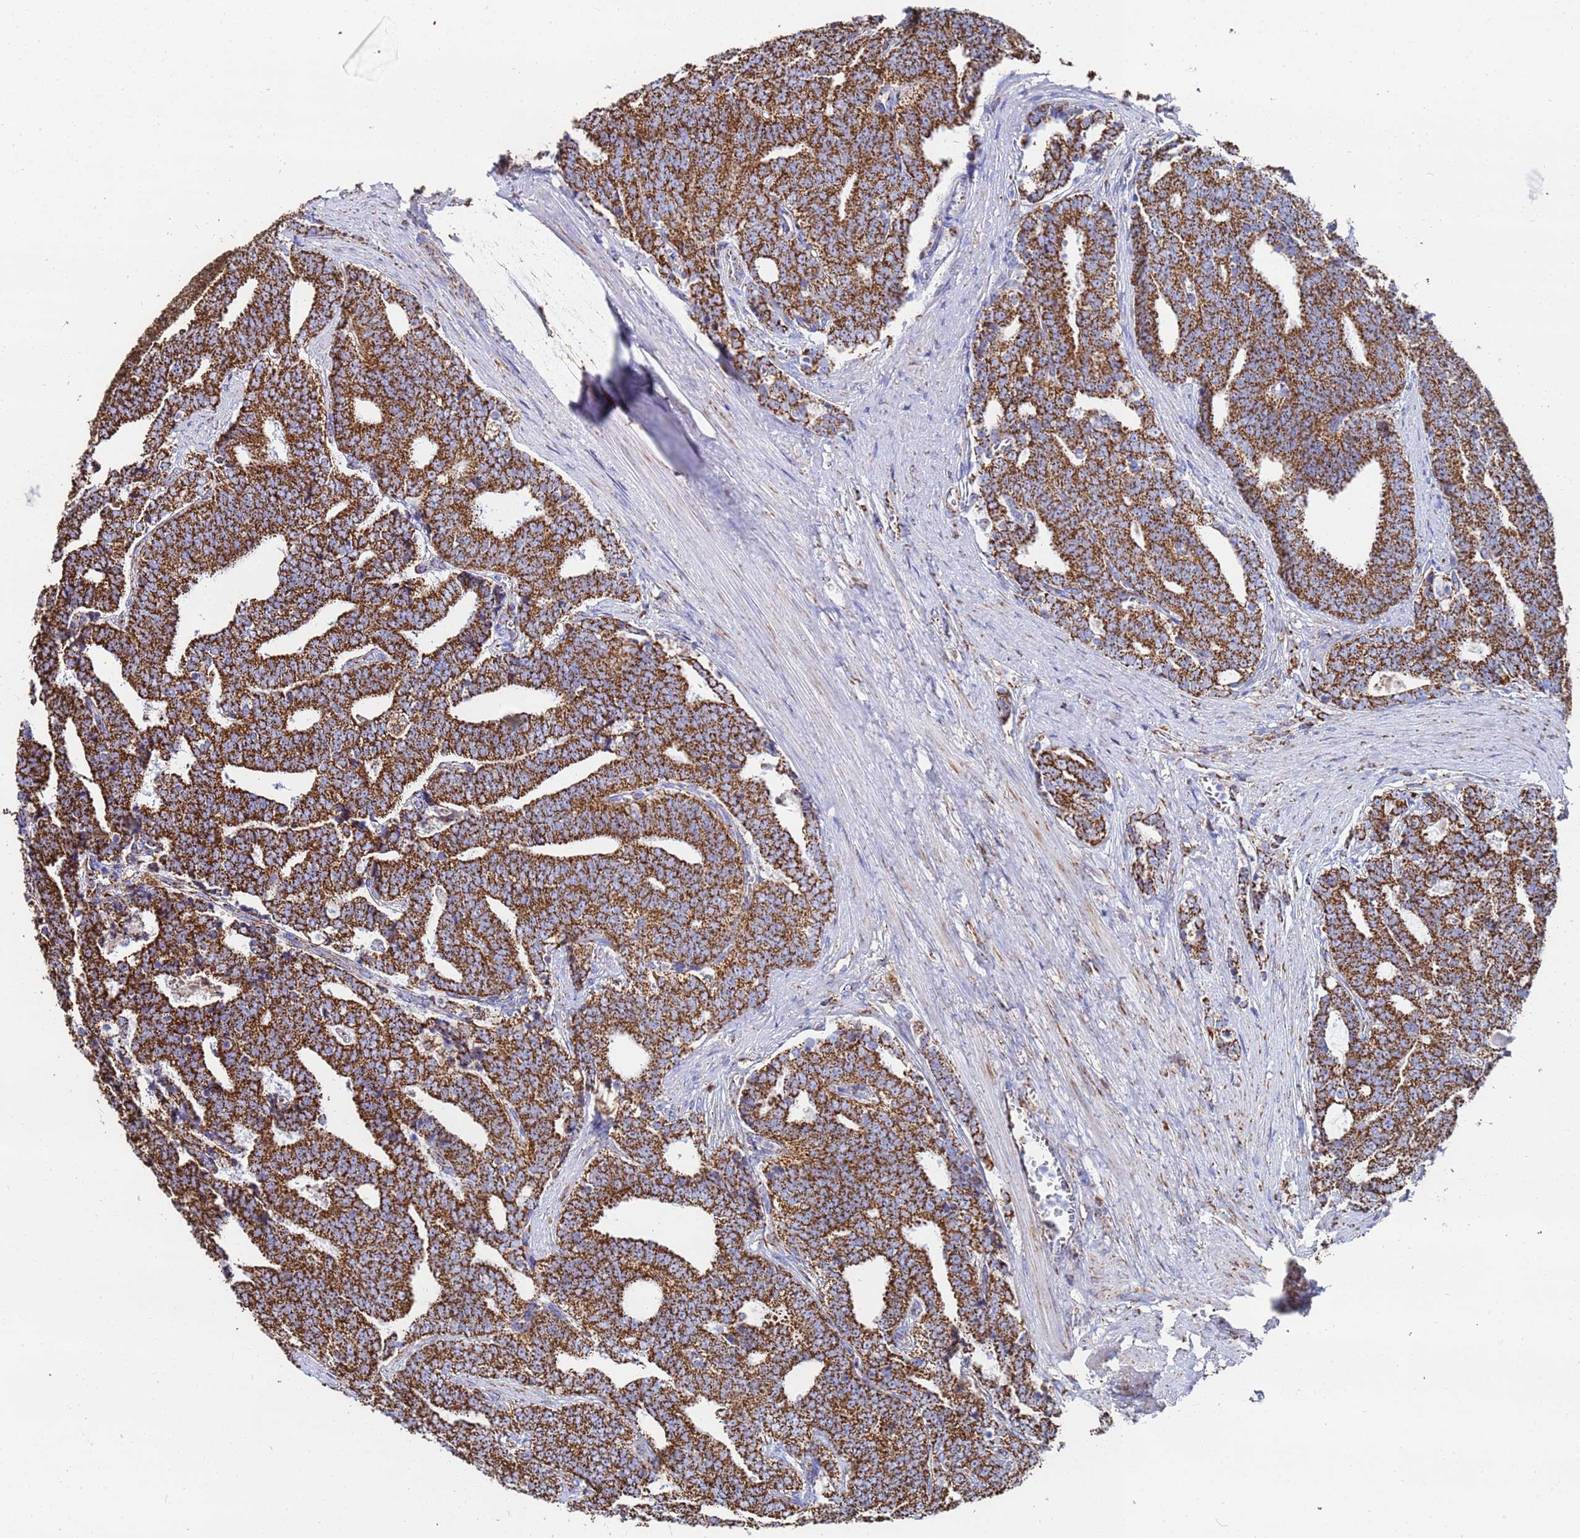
{"staining": {"intensity": "strong", "quantity": ">75%", "location": "cytoplasmic/membranous"}, "tissue": "prostate cancer", "cell_type": "Tumor cells", "image_type": "cancer", "snomed": [{"axis": "morphology", "description": "Adenocarcinoma, High grade"}, {"axis": "topography", "description": "Prostate and seminal vesicle, NOS"}], "caption": "Immunohistochemistry (IHC) micrograph of prostate cancer (adenocarcinoma (high-grade)) stained for a protein (brown), which reveals high levels of strong cytoplasmic/membranous staining in approximately >75% of tumor cells.", "gene": "GLUD1", "patient": {"sex": "male", "age": 67}}